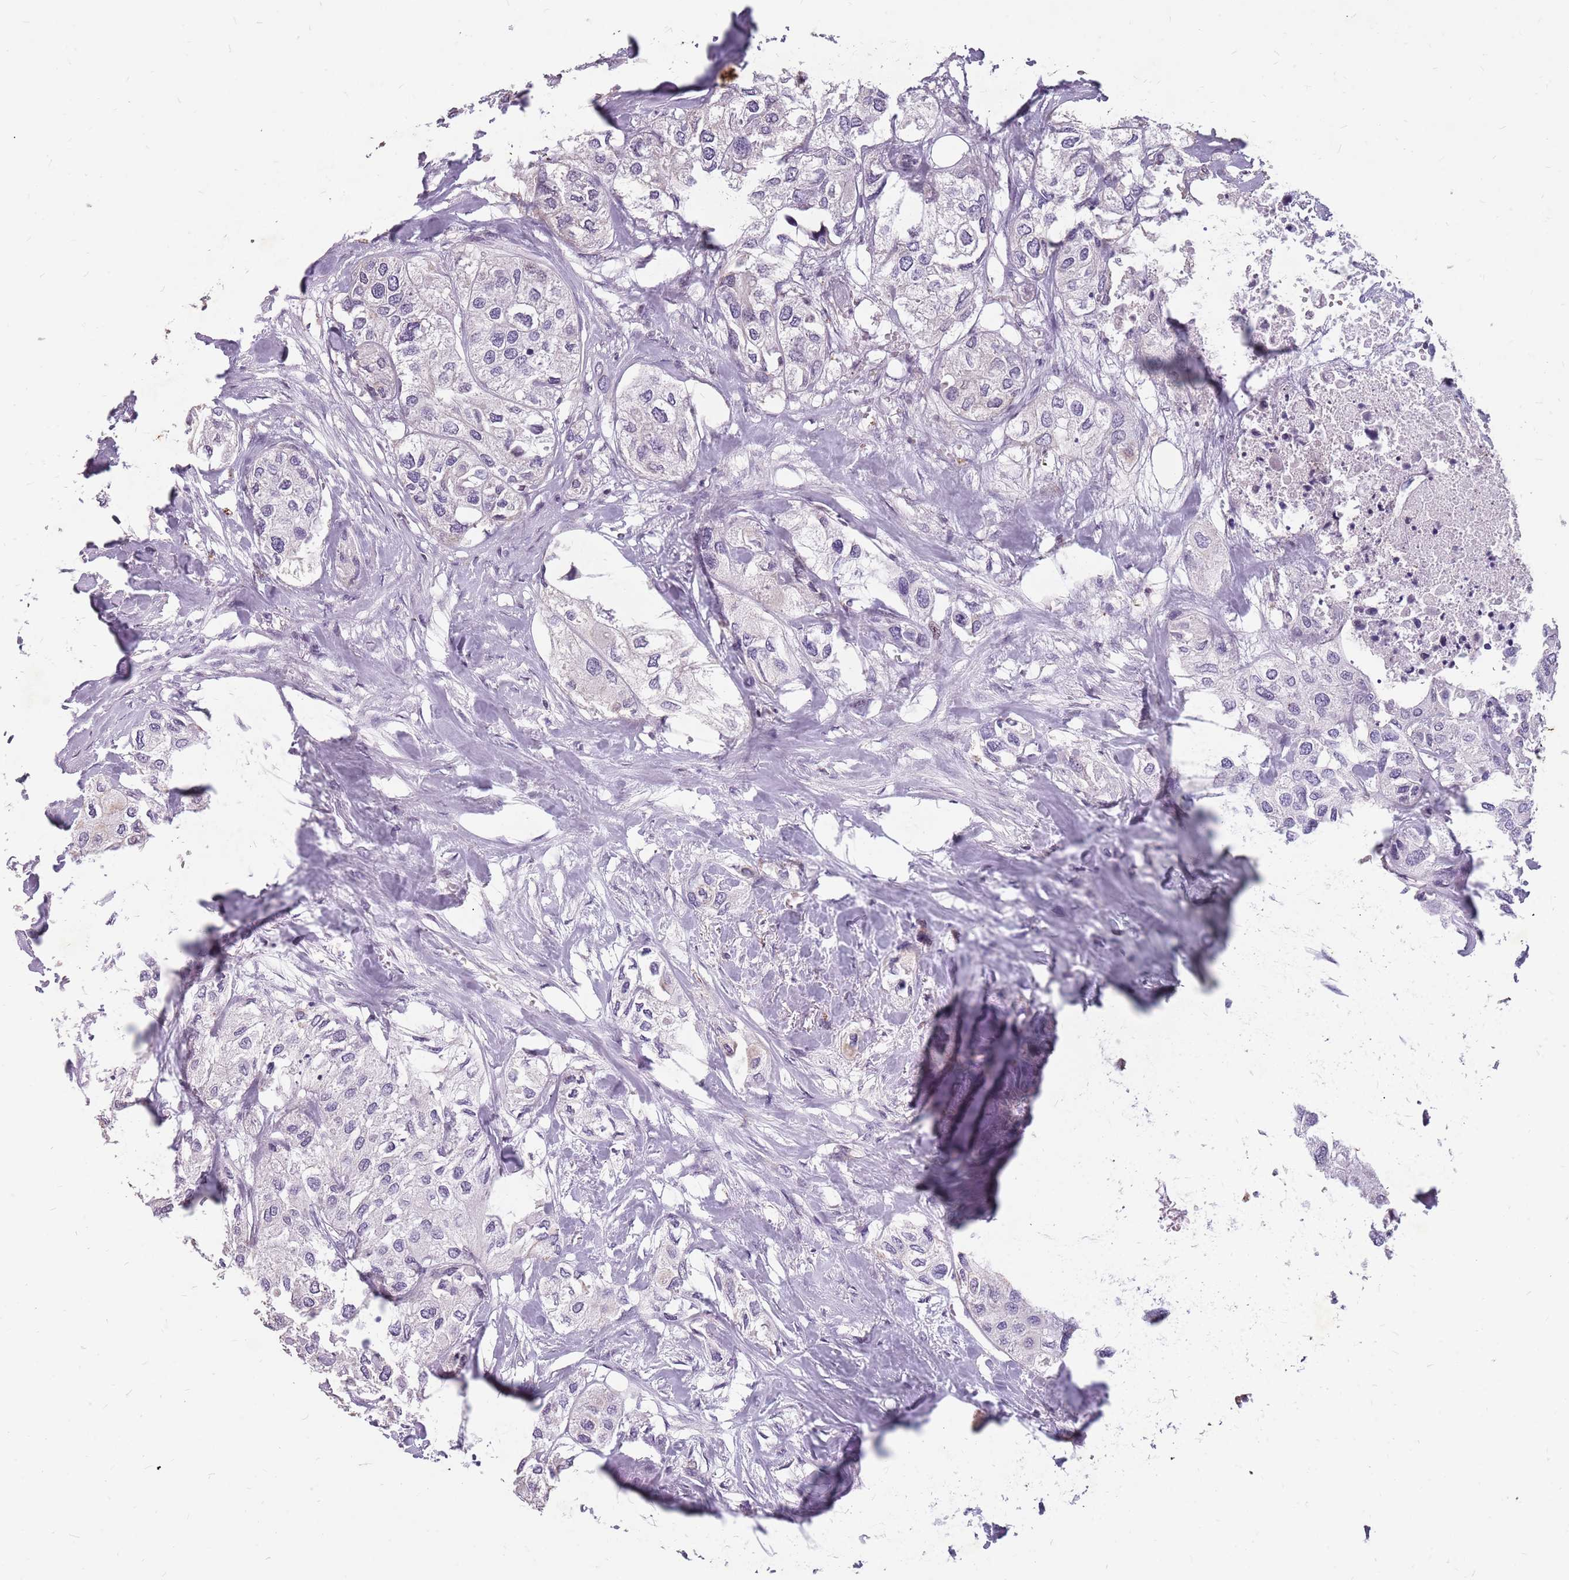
{"staining": {"intensity": "negative", "quantity": "none", "location": "none"}, "tissue": "urothelial cancer", "cell_type": "Tumor cells", "image_type": "cancer", "snomed": [{"axis": "morphology", "description": "Urothelial carcinoma, High grade"}, {"axis": "topography", "description": "Urinary bladder"}], "caption": "DAB (3,3'-diaminobenzidine) immunohistochemical staining of human urothelial cancer exhibits no significant positivity in tumor cells. (Brightfield microscopy of DAB IHC at high magnification).", "gene": "NEK6", "patient": {"sex": "male", "age": 64}}